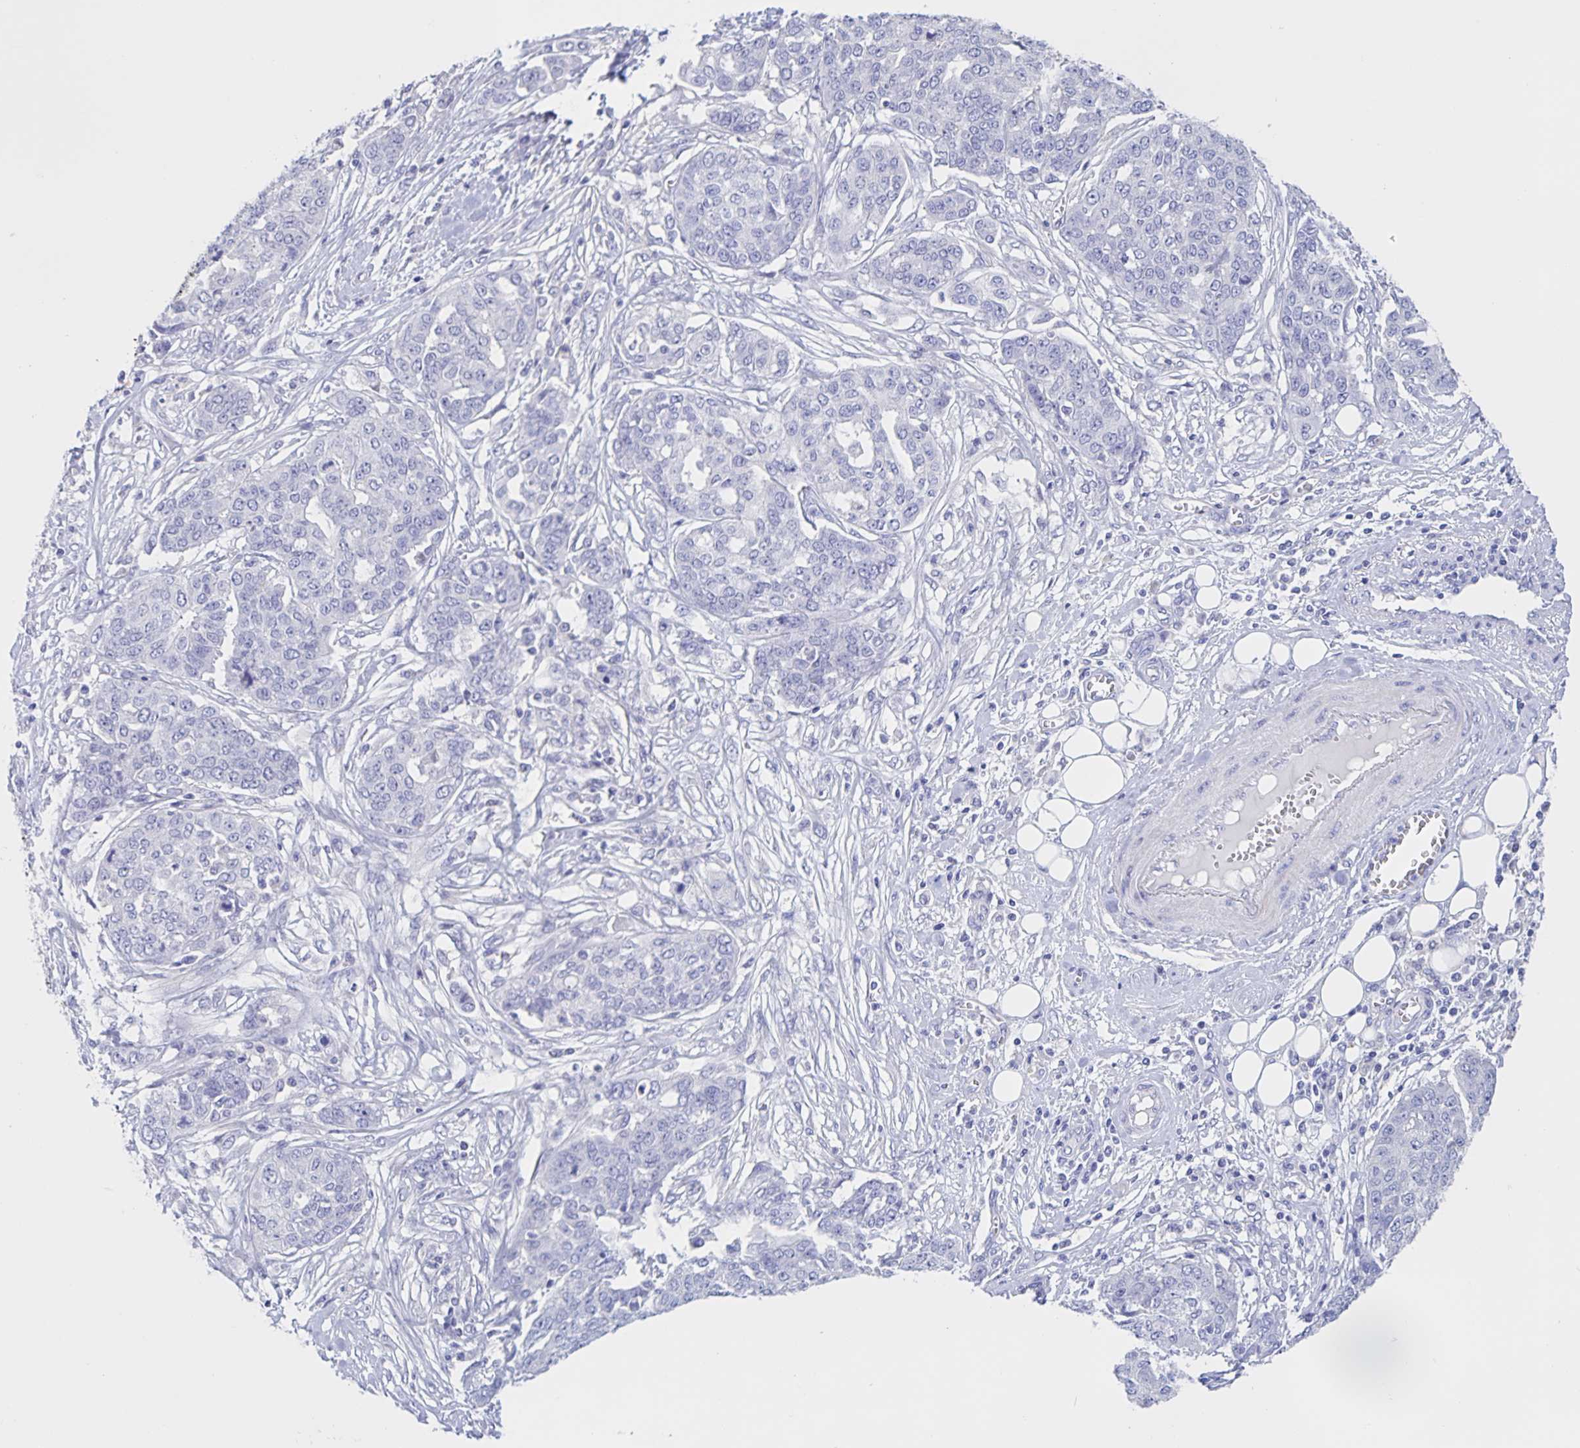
{"staining": {"intensity": "negative", "quantity": "none", "location": "none"}, "tissue": "ovarian cancer", "cell_type": "Tumor cells", "image_type": "cancer", "snomed": [{"axis": "morphology", "description": "Cystadenocarcinoma, serous, NOS"}, {"axis": "topography", "description": "Soft tissue"}, {"axis": "topography", "description": "Ovary"}], "caption": "Micrograph shows no protein staining in tumor cells of serous cystadenocarcinoma (ovarian) tissue. (Stains: DAB (3,3'-diaminobenzidine) immunohistochemistry (IHC) with hematoxylin counter stain, Microscopy: brightfield microscopy at high magnification).", "gene": "DMGDH", "patient": {"sex": "female", "age": 57}}